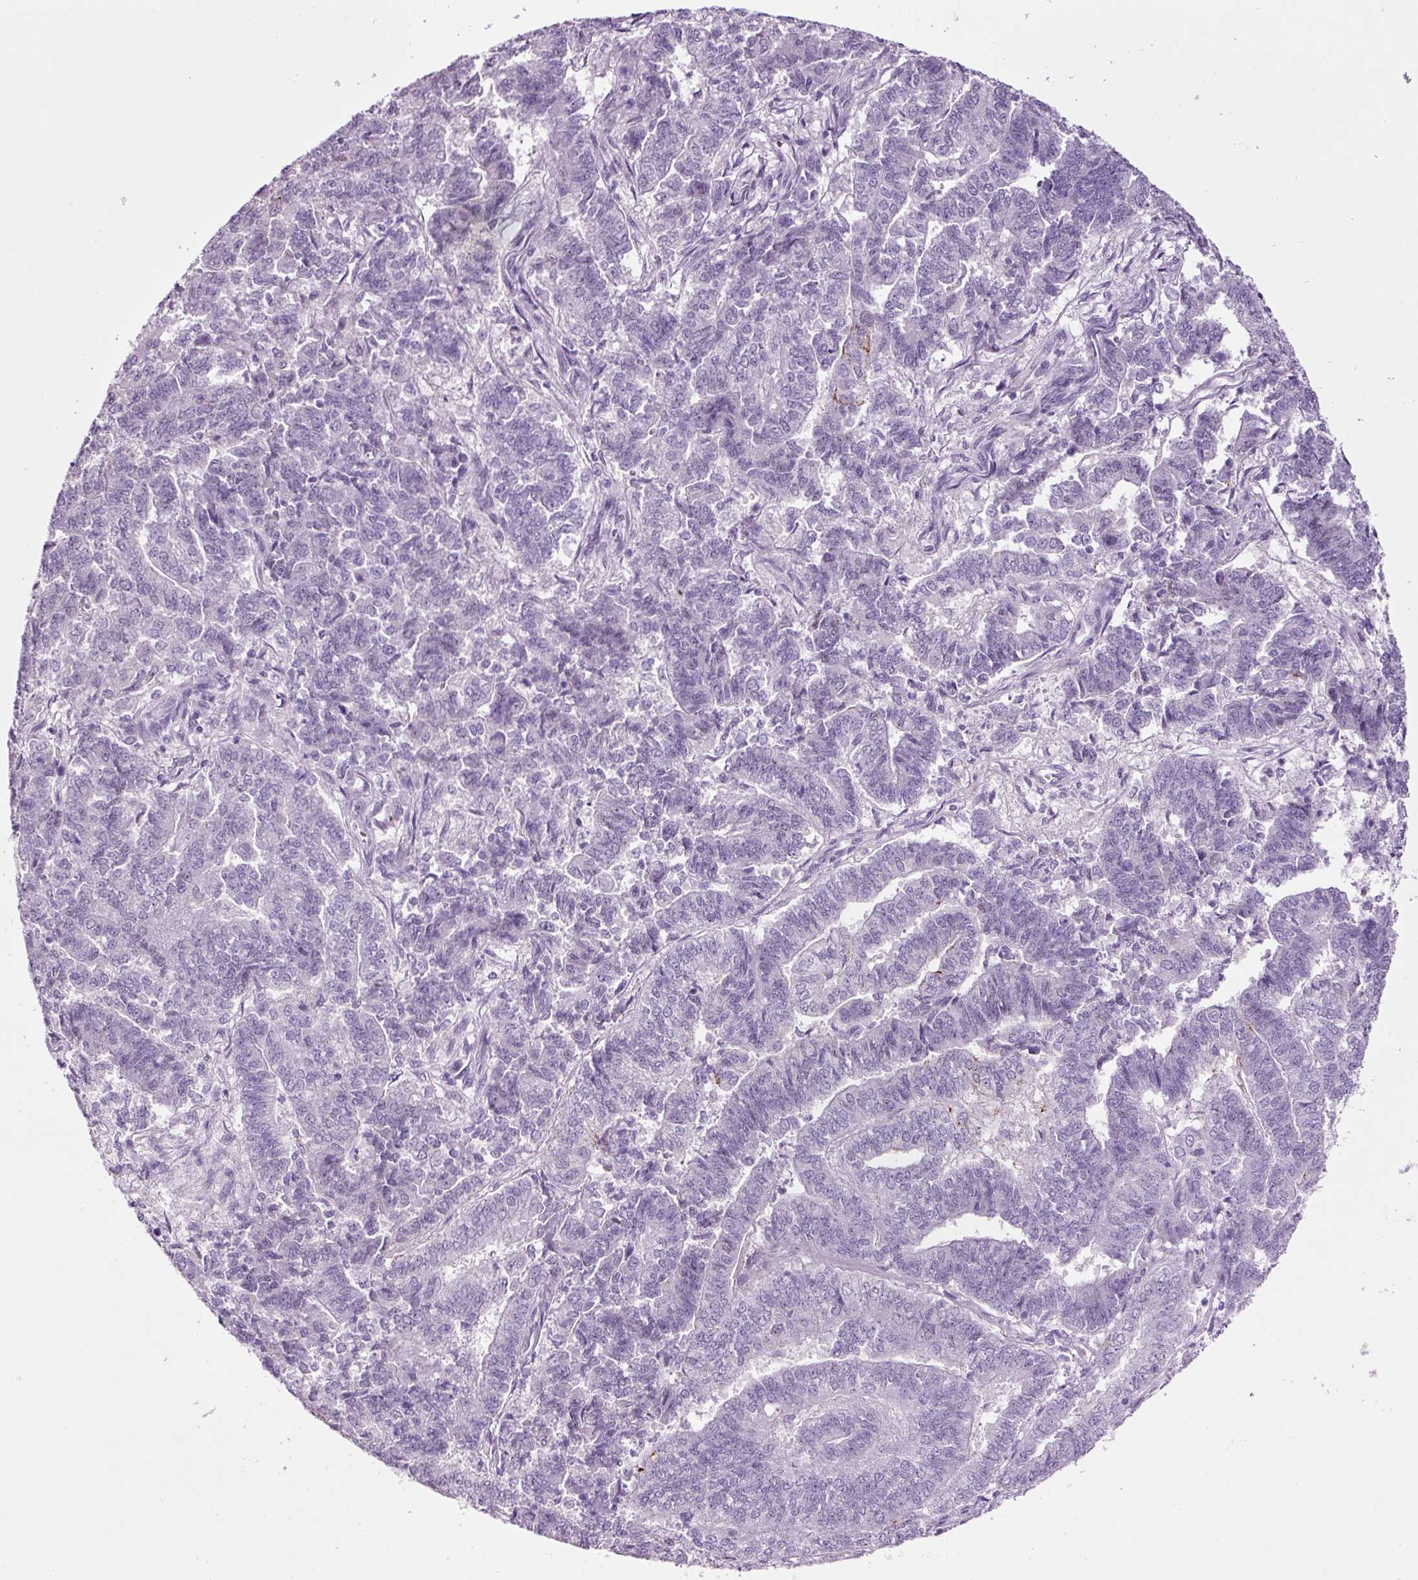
{"staining": {"intensity": "negative", "quantity": "none", "location": "none"}, "tissue": "endometrial cancer", "cell_type": "Tumor cells", "image_type": "cancer", "snomed": [{"axis": "morphology", "description": "Adenocarcinoma, NOS"}, {"axis": "topography", "description": "Endometrium"}], "caption": "A micrograph of human endometrial cancer is negative for staining in tumor cells.", "gene": "KLF1", "patient": {"sex": "female", "age": 72}}